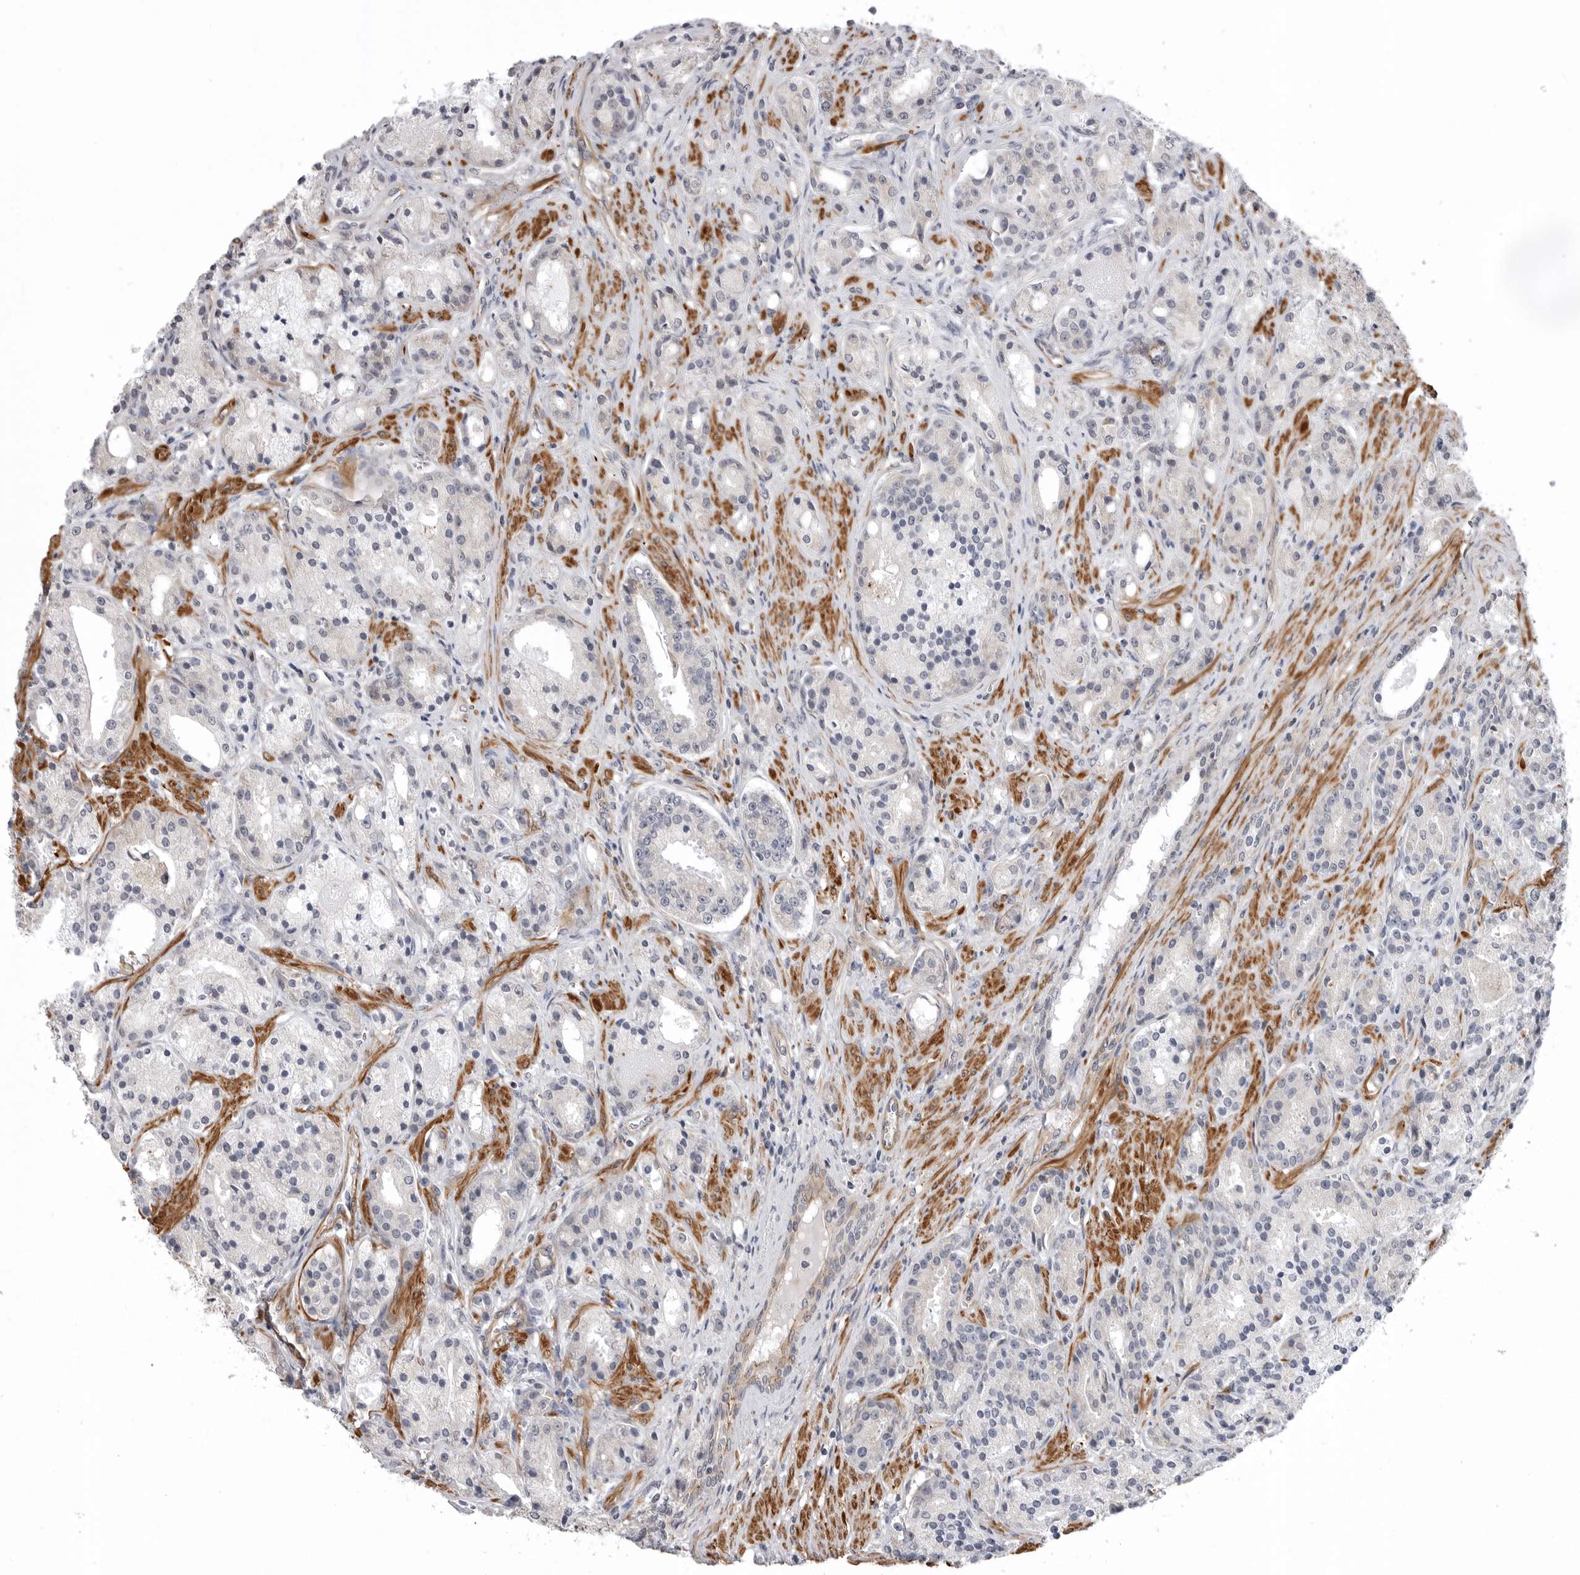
{"staining": {"intensity": "negative", "quantity": "none", "location": "none"}, "tissue": "prostate cancer", "cell_type": "Tumor cells", "image_type": "cancer", "snomed": [{"axis": "morphology", "description": "Adenocarcinoma, High grade"}, {"axis": "topography", "description": "Prostate"}], "caption": "This is an immunohistochemistry (IHC) histopathology image of adenocarcinoma (high-grade) (prostate). There is no staining in tumor cells.", "gene": "SCP2", "patient": {"sex": "male", "age": 60}}